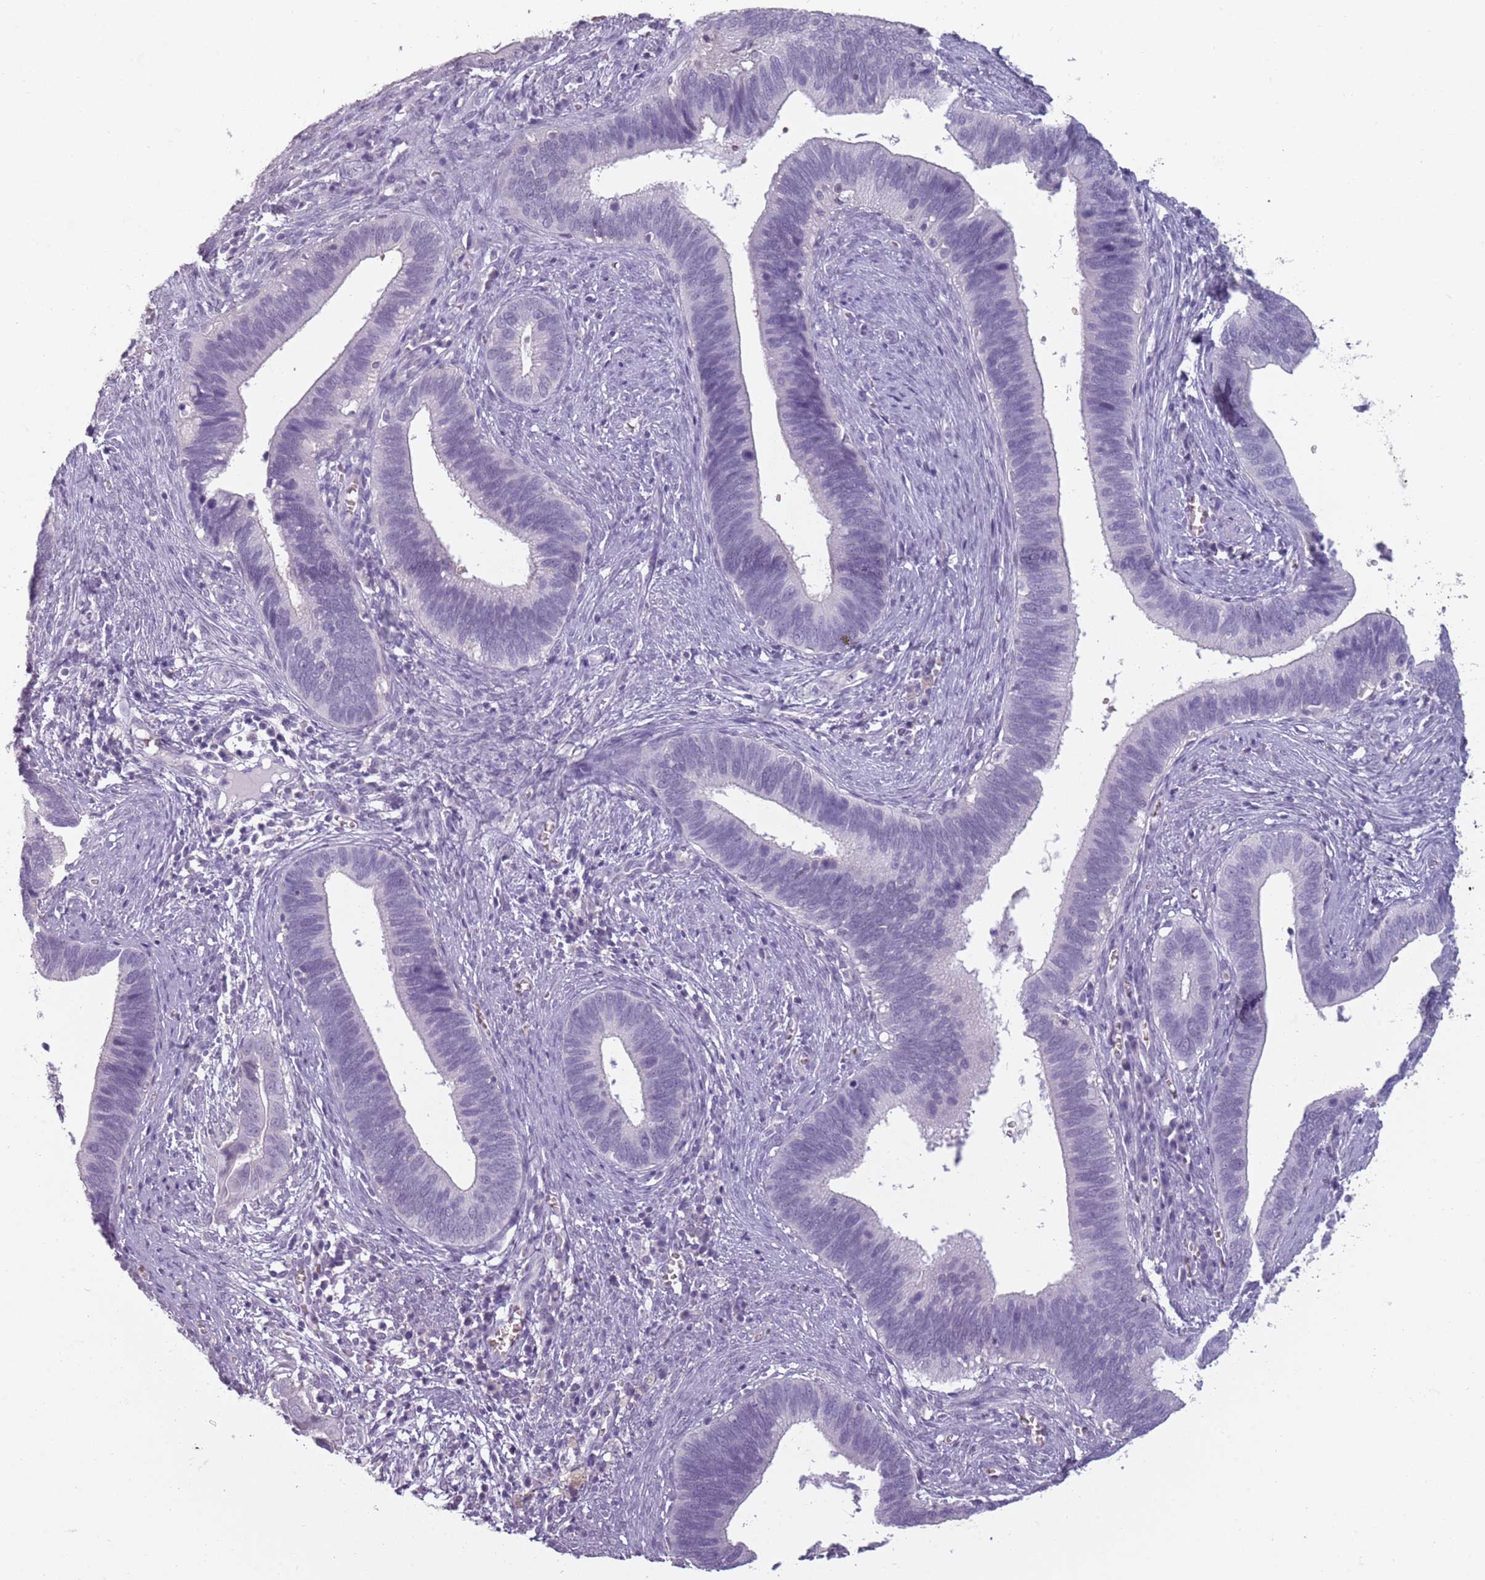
{"staining": {"intensity": "negative", "quantity": "none", "location": "none"}, "tissue": "cervical cancer", "cell_type": "Tumor cells", "image_type": "cancer", "snomed": [{"axis": "morphology", "description": "Adenocarcinoma, NOS"}, {"axis": "topography", "description": "Cervix"}], "caption": "DAB immunohistochemical staining of cervical adenocarcinoma demonstrates no significant expression in tumor cells.", "gene": "PIEZO1", "patient": {"sex": "female", "age": 42}}